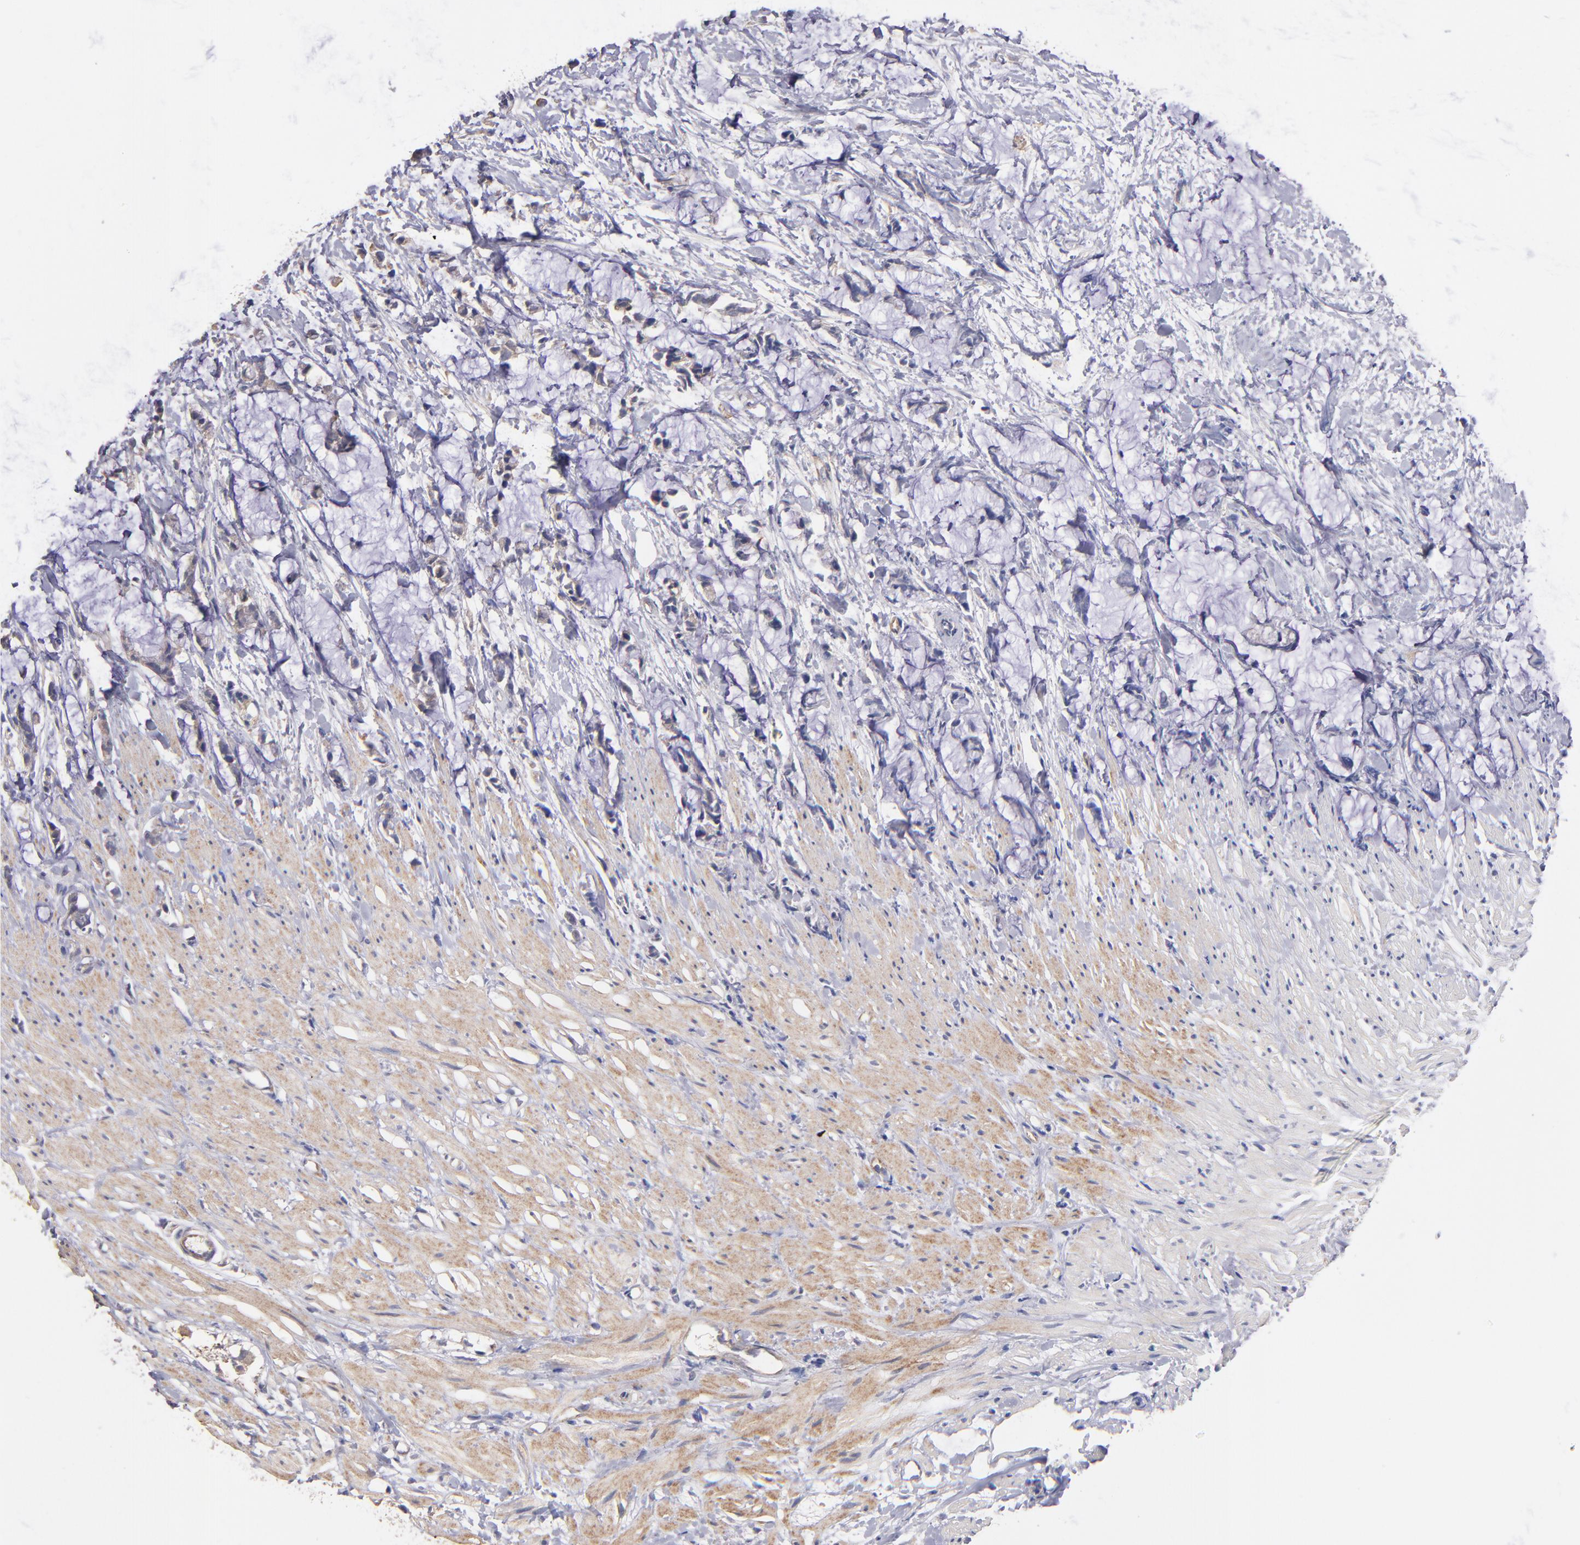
{"staining": {"intensity": "weak", "quantity": ">75%", "location": "cytoplasmic/membranous"}, "tissue": "colorectal cancer", "cell_type": "Tumor cells", "image_type": "cancer", "snomed": [{"axis": "morphology", "description": "Adenocarcinoma, NOS"}, {"axis": "topography", "description": "Colon"}], "caption": "Immunohistochemistry (IHC) histopathology image of neoplastic tissue: human colorectal cancer stained using IHC shows low levels of weak protein expression localized specifically in the cytoplasmic/membranous of tumor cells, appearing as a cytoplasmic/membranous brown color.", "gene": "MAGEE1", "patient": {"sex": "male", "age": 14}}